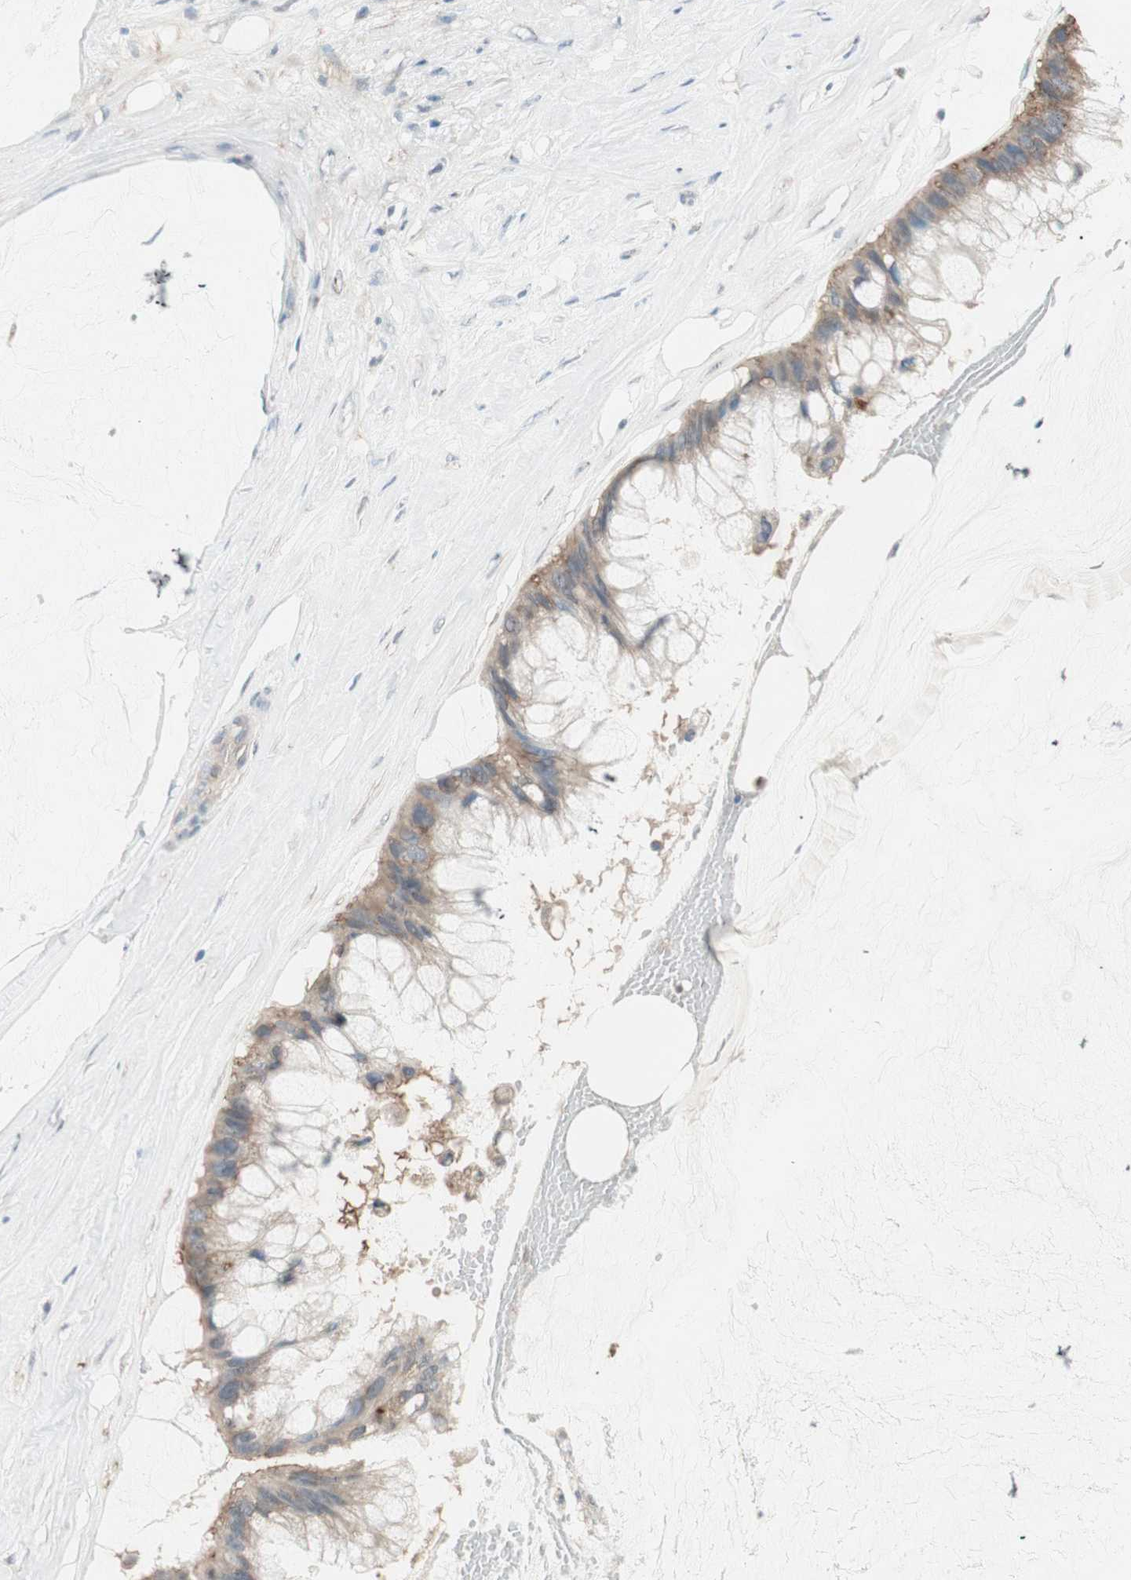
{"staining": {"intensity": "moderate", "quantity": ">75%", "location": "cytoplasmic/membranous"}, "tissue": "ovarian cancer", "cell_type": "Tumor cells", "image_type": "cancer", "snomed": [{"axis": "morphology", "description": "Cystadenocarcinoma, mucinous, NOS"}, {"axis": "topography", "description": "Ovary"}], "caption": "This image displays immunohistochemistry staining of ovarian cancer (mucinous cystadenocarcinoma), with medium moderate cytoplasmic/membranous positivity in about >75% of tumor cells.", "gene": "MMP3", "patient": {"sex": "female", "age": 39}}